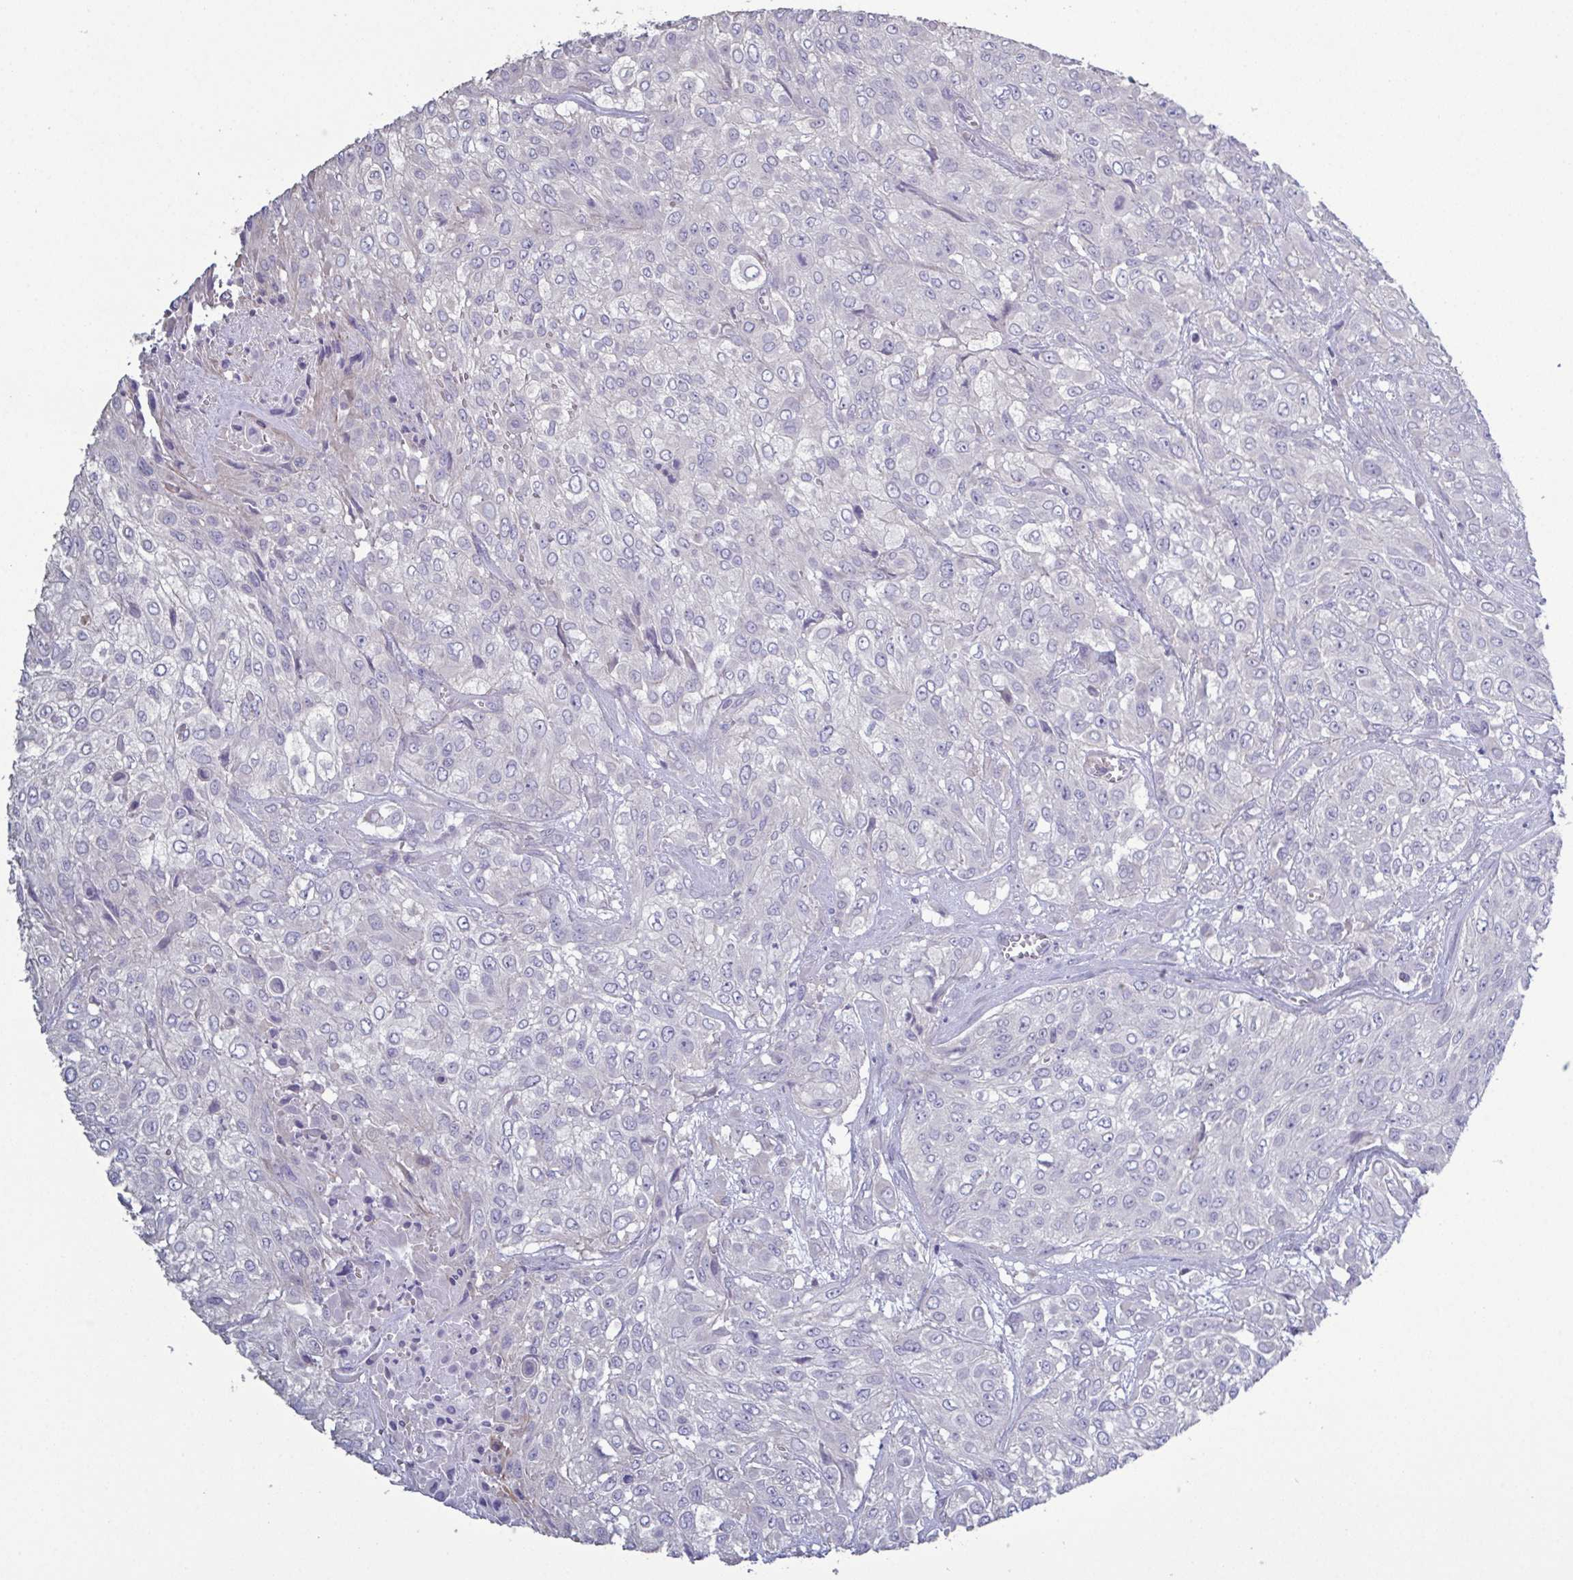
{"staining": {"intensity": "negative", "quantity": "none", "location": "none"}, "tissue": "urothelial cancer", "cell_type": "Tumor cells", "image_type": "cancer", "snomed": [{"axis": "morphology", "description": "Urothelial carcinoma, High grade"}, {"axis": "topography", "description": "Urinary bladder"}], "caption": "Immunohistochemistry (IHC) image of human urothelial cancer stained for a protein (brown), which reveals no expression in tumor cells.", "gene": "GLDC", "patient": {"sex": "male", "age": 57}}